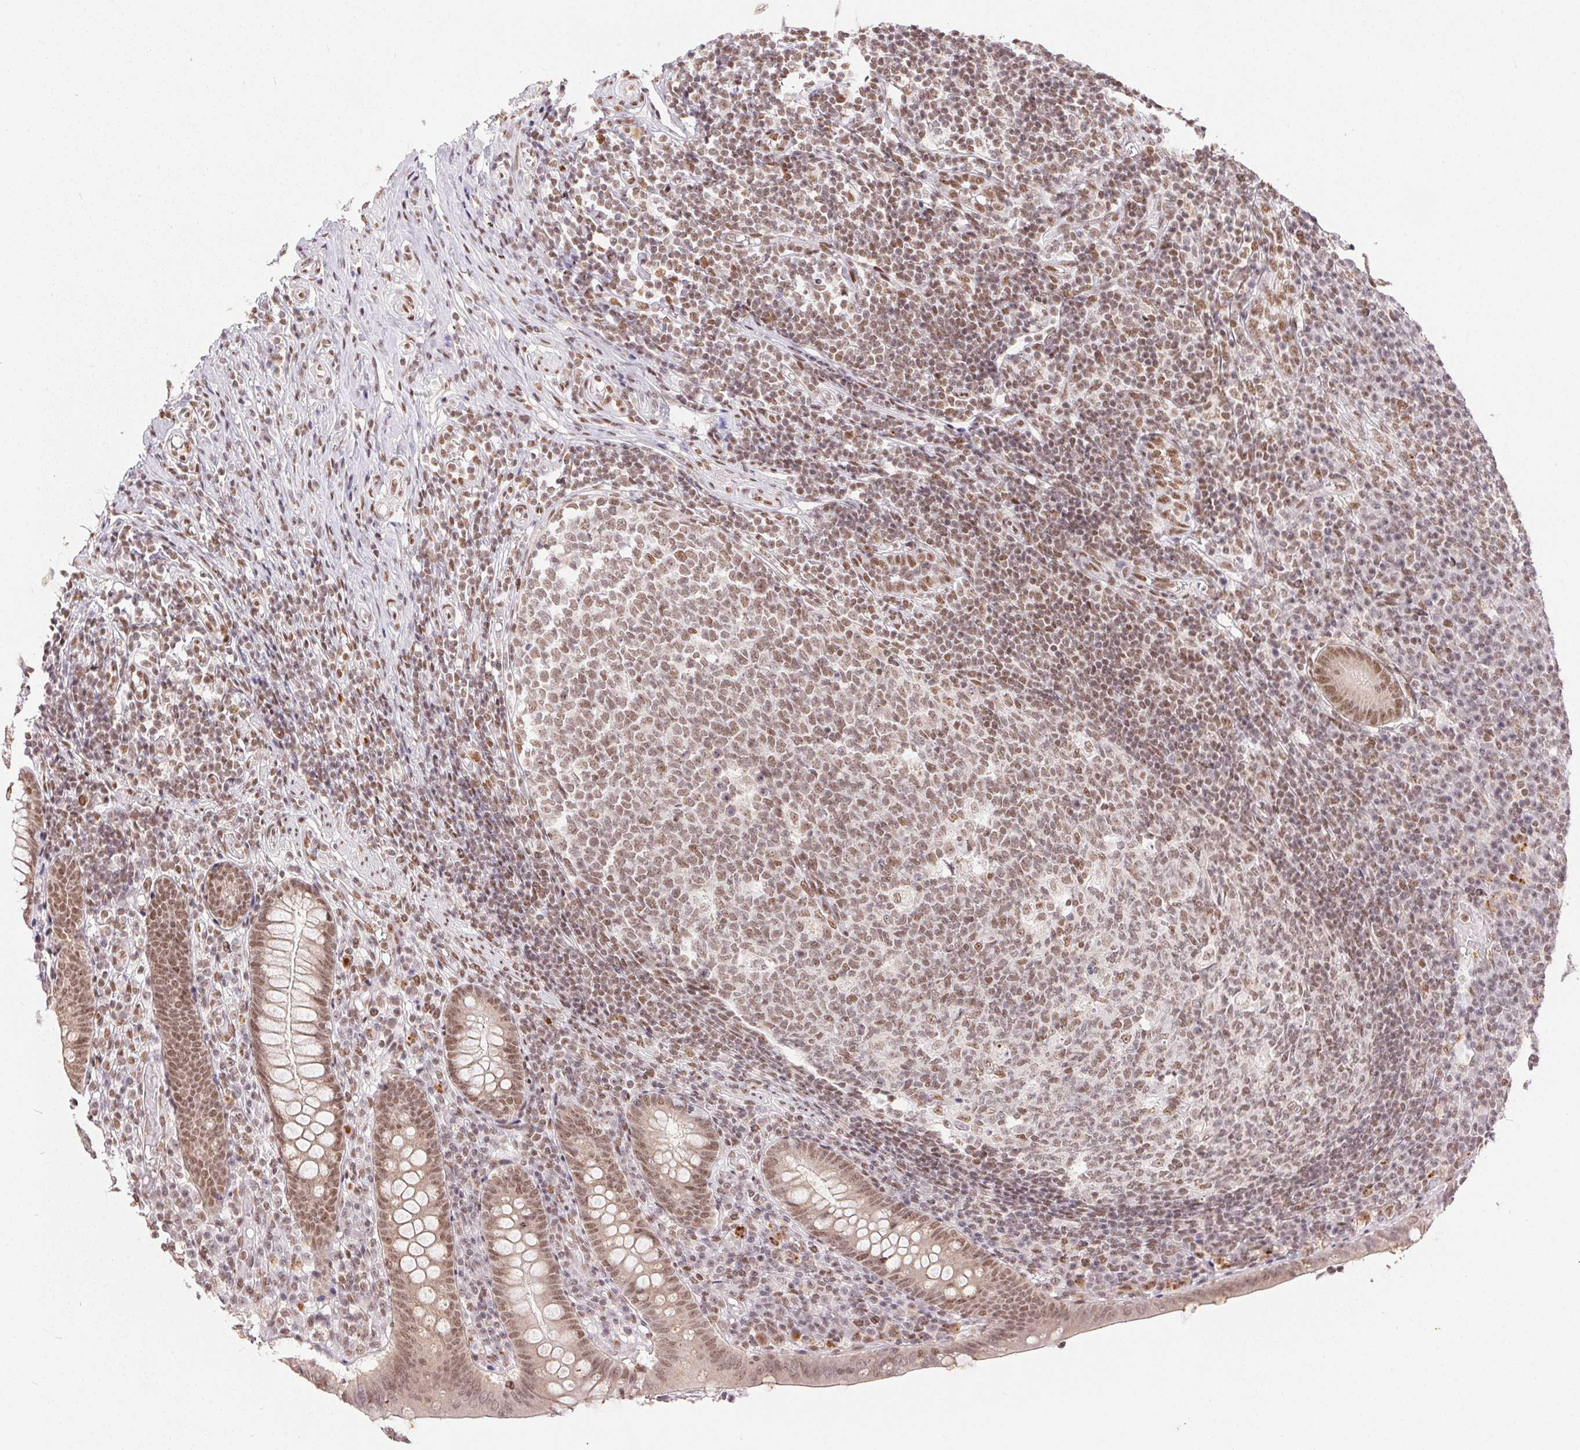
{"staining": {"intensity": "moderate", "quantity": ">75%", "location": "nuclear"}, "tissue": "appendix", "cell_type": "Glandular cells", "image_type": "normal", "snomed": [{"axis": "morphology", "description": "Normal tissue, NOS"}, {"axis": "topography", "description": "Appendix"}], "caption": "Protein analysis of normal appendix exhibits moderate nuclear positivity in about >75% of glandular cells.", "gene": "NFE2L1", "patient": {"sex": "male", "age": 18}}